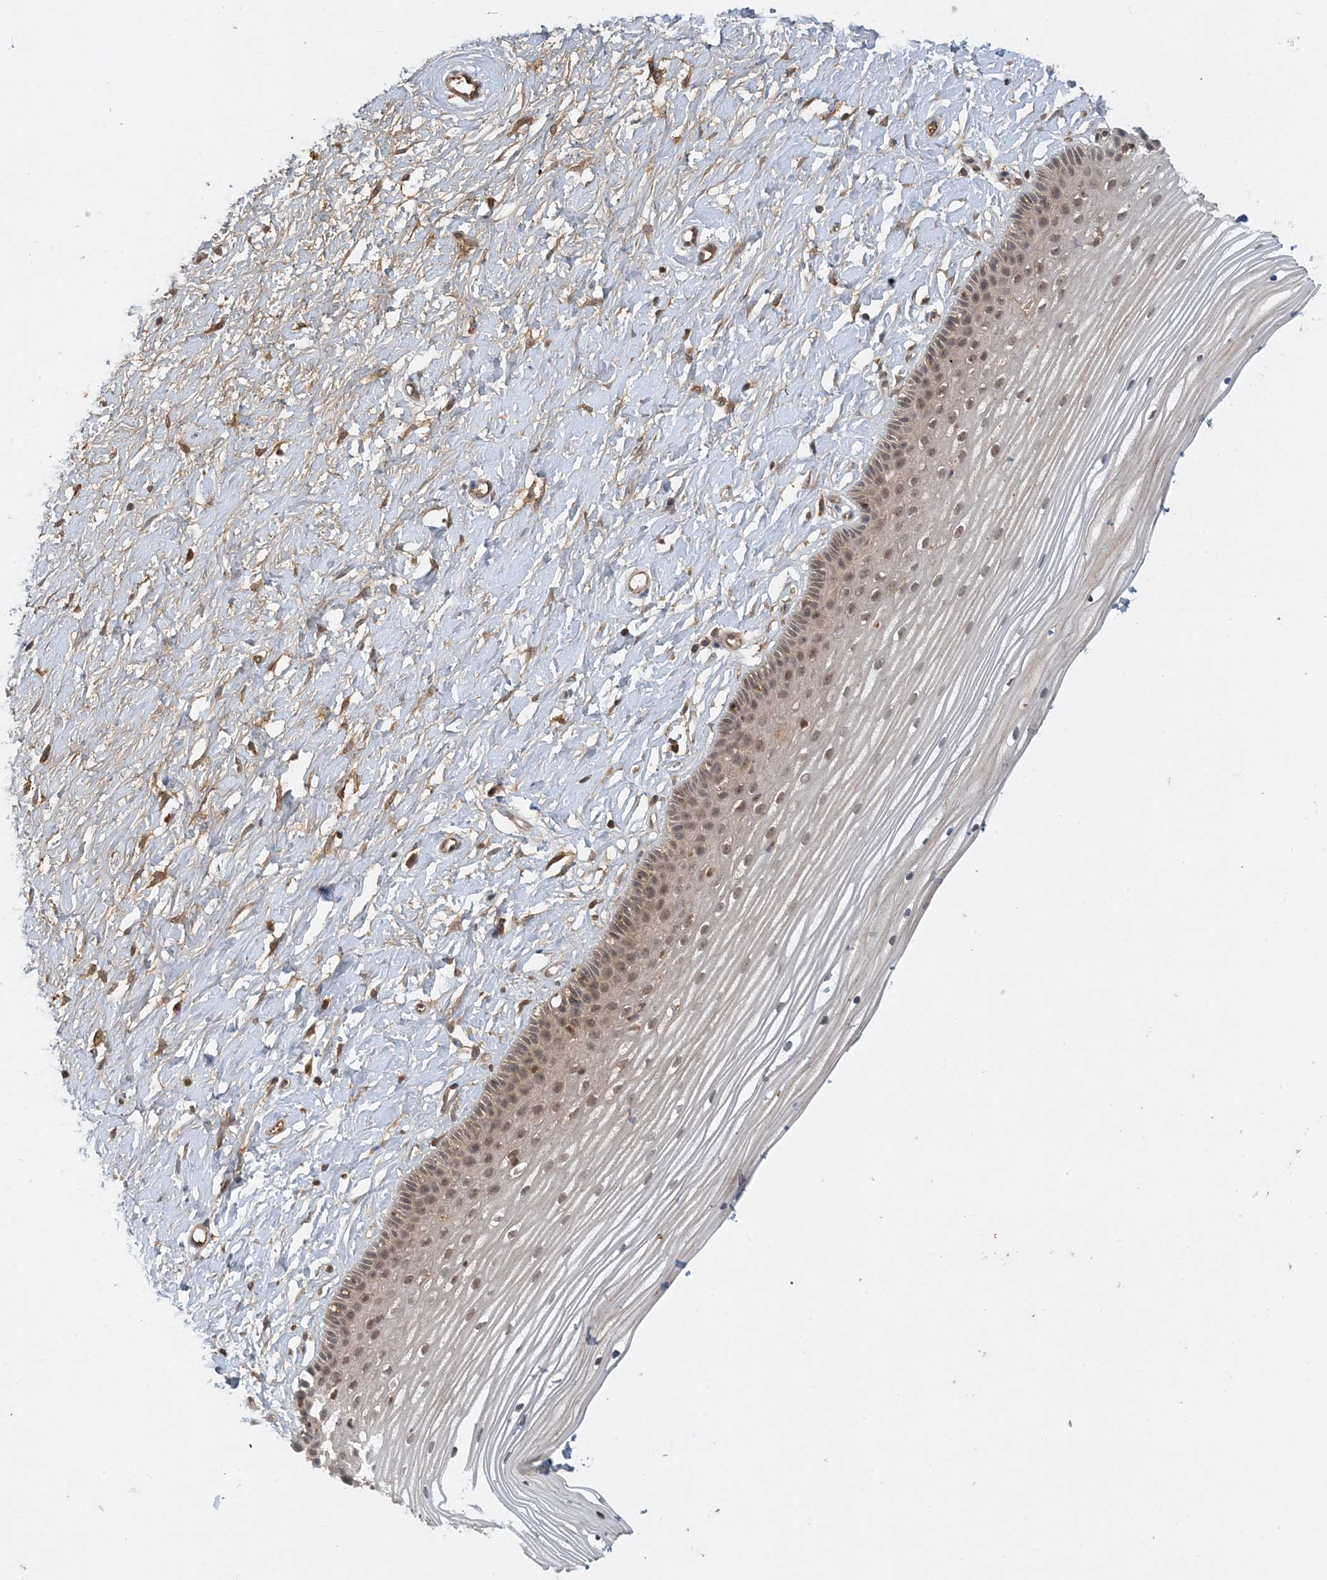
{"staining": {"intensity": "moderate", "quantity": "<25%", "location": "nuclear"}, "tissue": "vagina", "cell_type": "Squamous epithelial cells", "image_type": "normal", "snomed": [{"axis": "morphology", "description": "Normal tissue, NOS"}, {"axis": "topography", "description": "Vagina"}, {"axis": "topography", "description": "Cervix"}], "caption": "Approximately <25% of squamous epithelial cells in normal human vagina display moderate nuclear protein staining as visualized by brown immunohistochemical staining.", "gene": "ZCCHC4", "patient": {"sex": "female", "age": 40}}